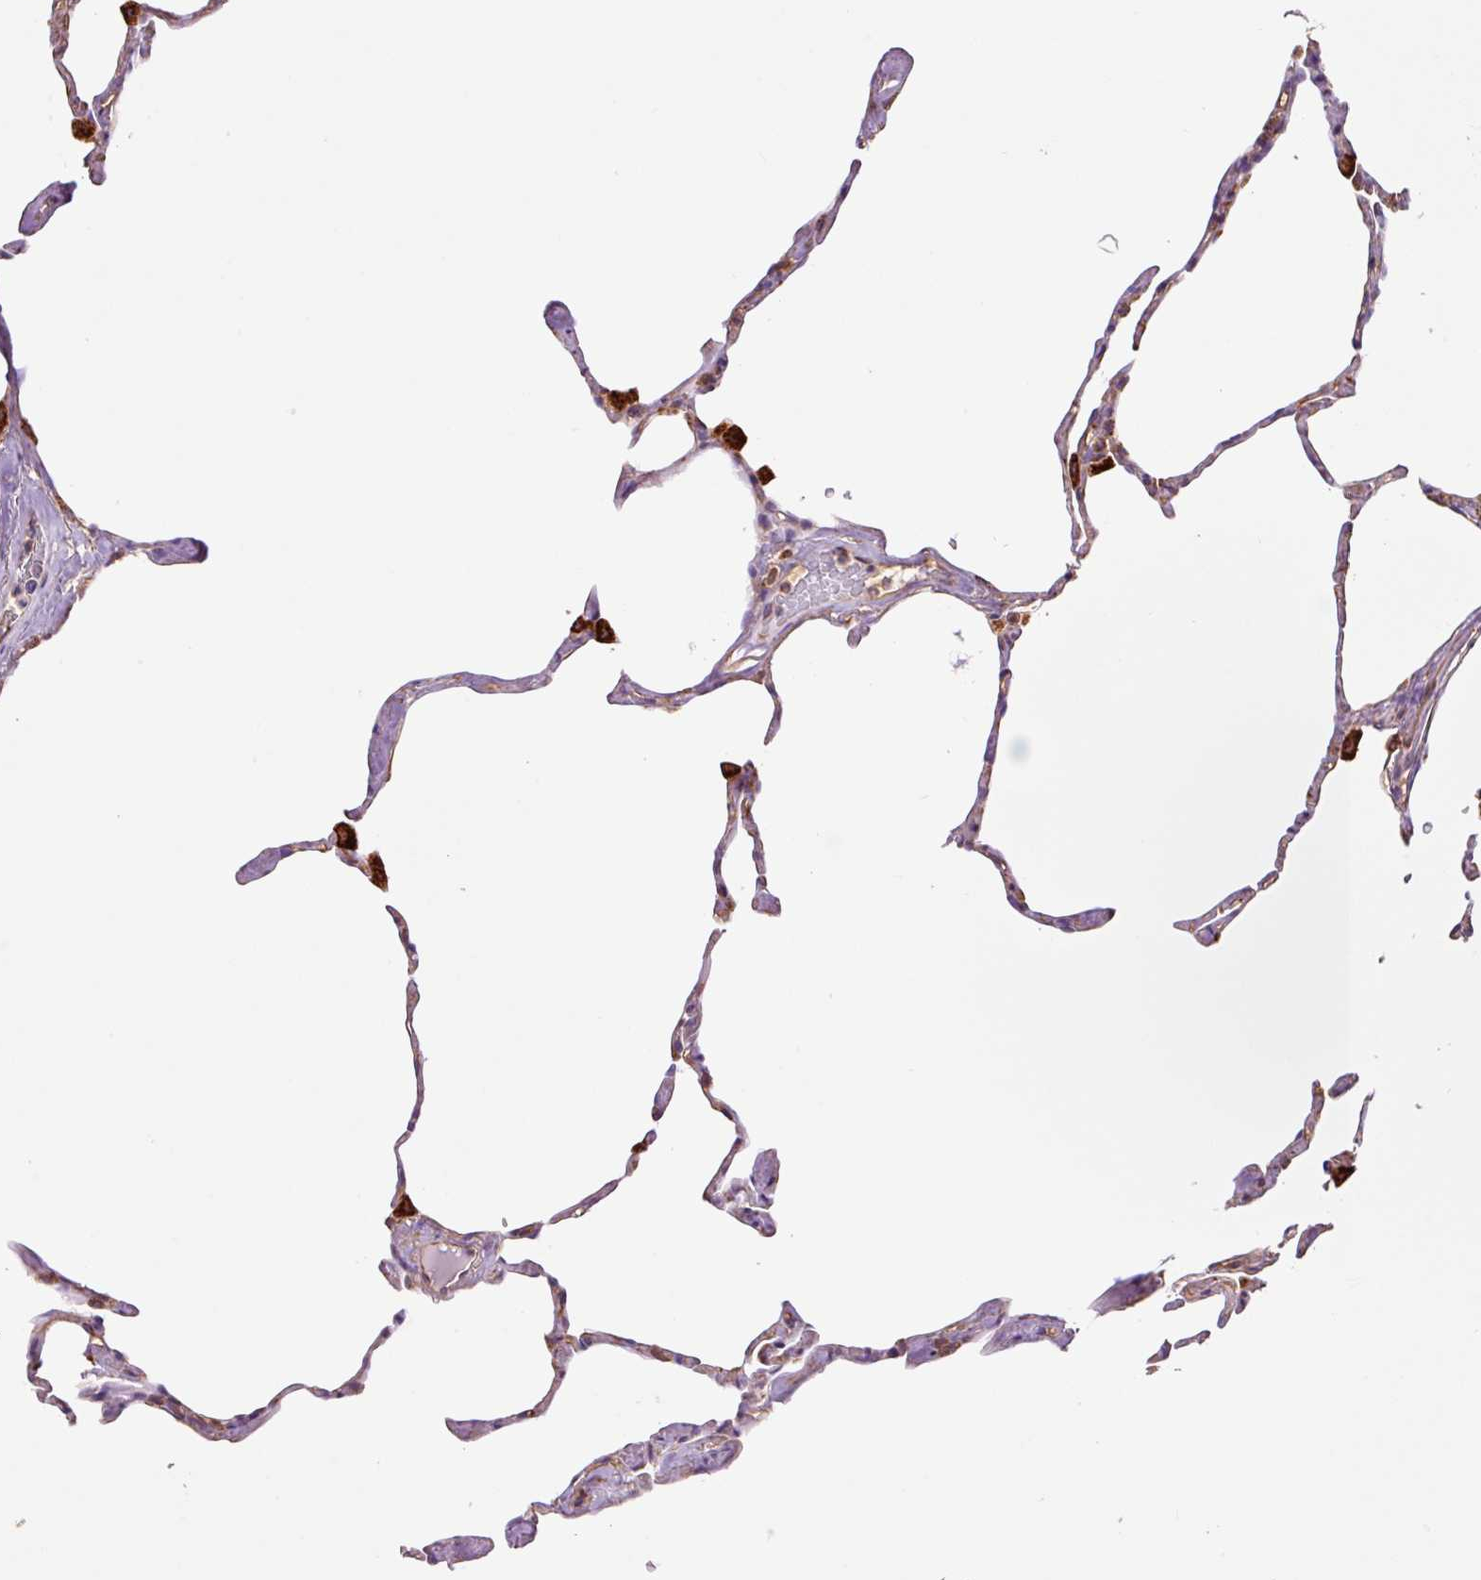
{"staining": {"intensity": "strong", "quantity": "25%-75%", "location": "cytoplasmic/membranous"}, "tissue": "lung", "cell_type": "Alveolar cells", "image_type": "normal", "snomed": [{"axis": "morphology", "description": "Normal tissue, NOS"}, {"axis": "topography", "description": "Lung"}], "caption": "IHC histopathology image of benign lung: lung stained using immunohistochemistry (IHC) demonstrates high levels of strong protein expression localized specifically in the cytoplasmic/membranous of alveolar cells, appearing as a cytoplasmic/membranous brown color.", "gene": "PCK2", "patient": {"sex": "male", "age": 65}}